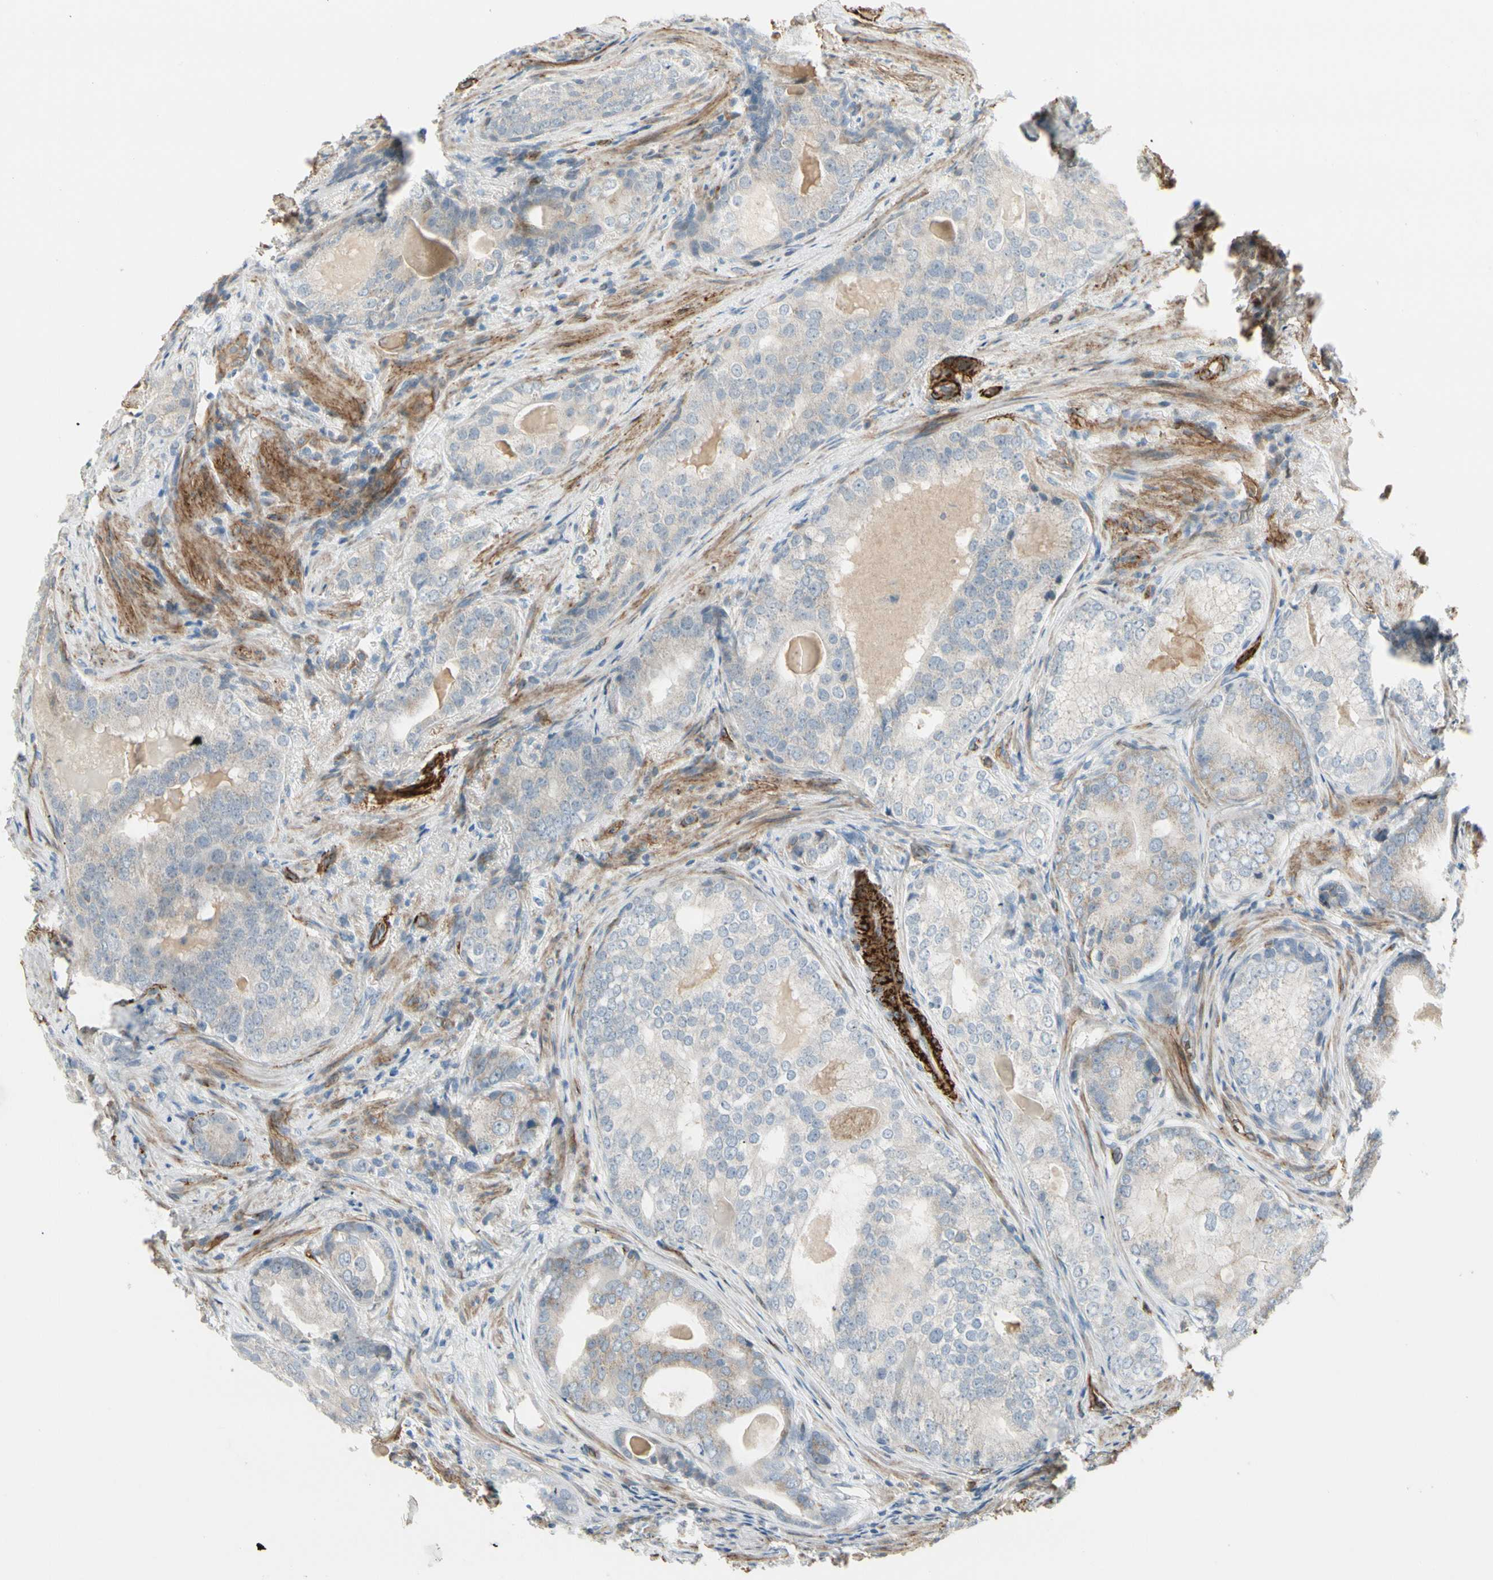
{"staining": {"intensity": "weak", "quantity": "<25%", "location": "cytoplasmic/membranous"}, "tissue": "prostate cancer", "cell_type": "Tumor cells", "image_type": "cancer", "snomed": [{"axis": "morphology", "description": "Adenocarcinoma, High grade"}, {"axis": "topography", "description": "Prostate"}], "caption": "A histopathology image of human prostate adenocarcinoma (high-grade) is negative for staining in tumor cells.", "gene": "MCAM", "patient": {"sex": "male", "age": 66}}